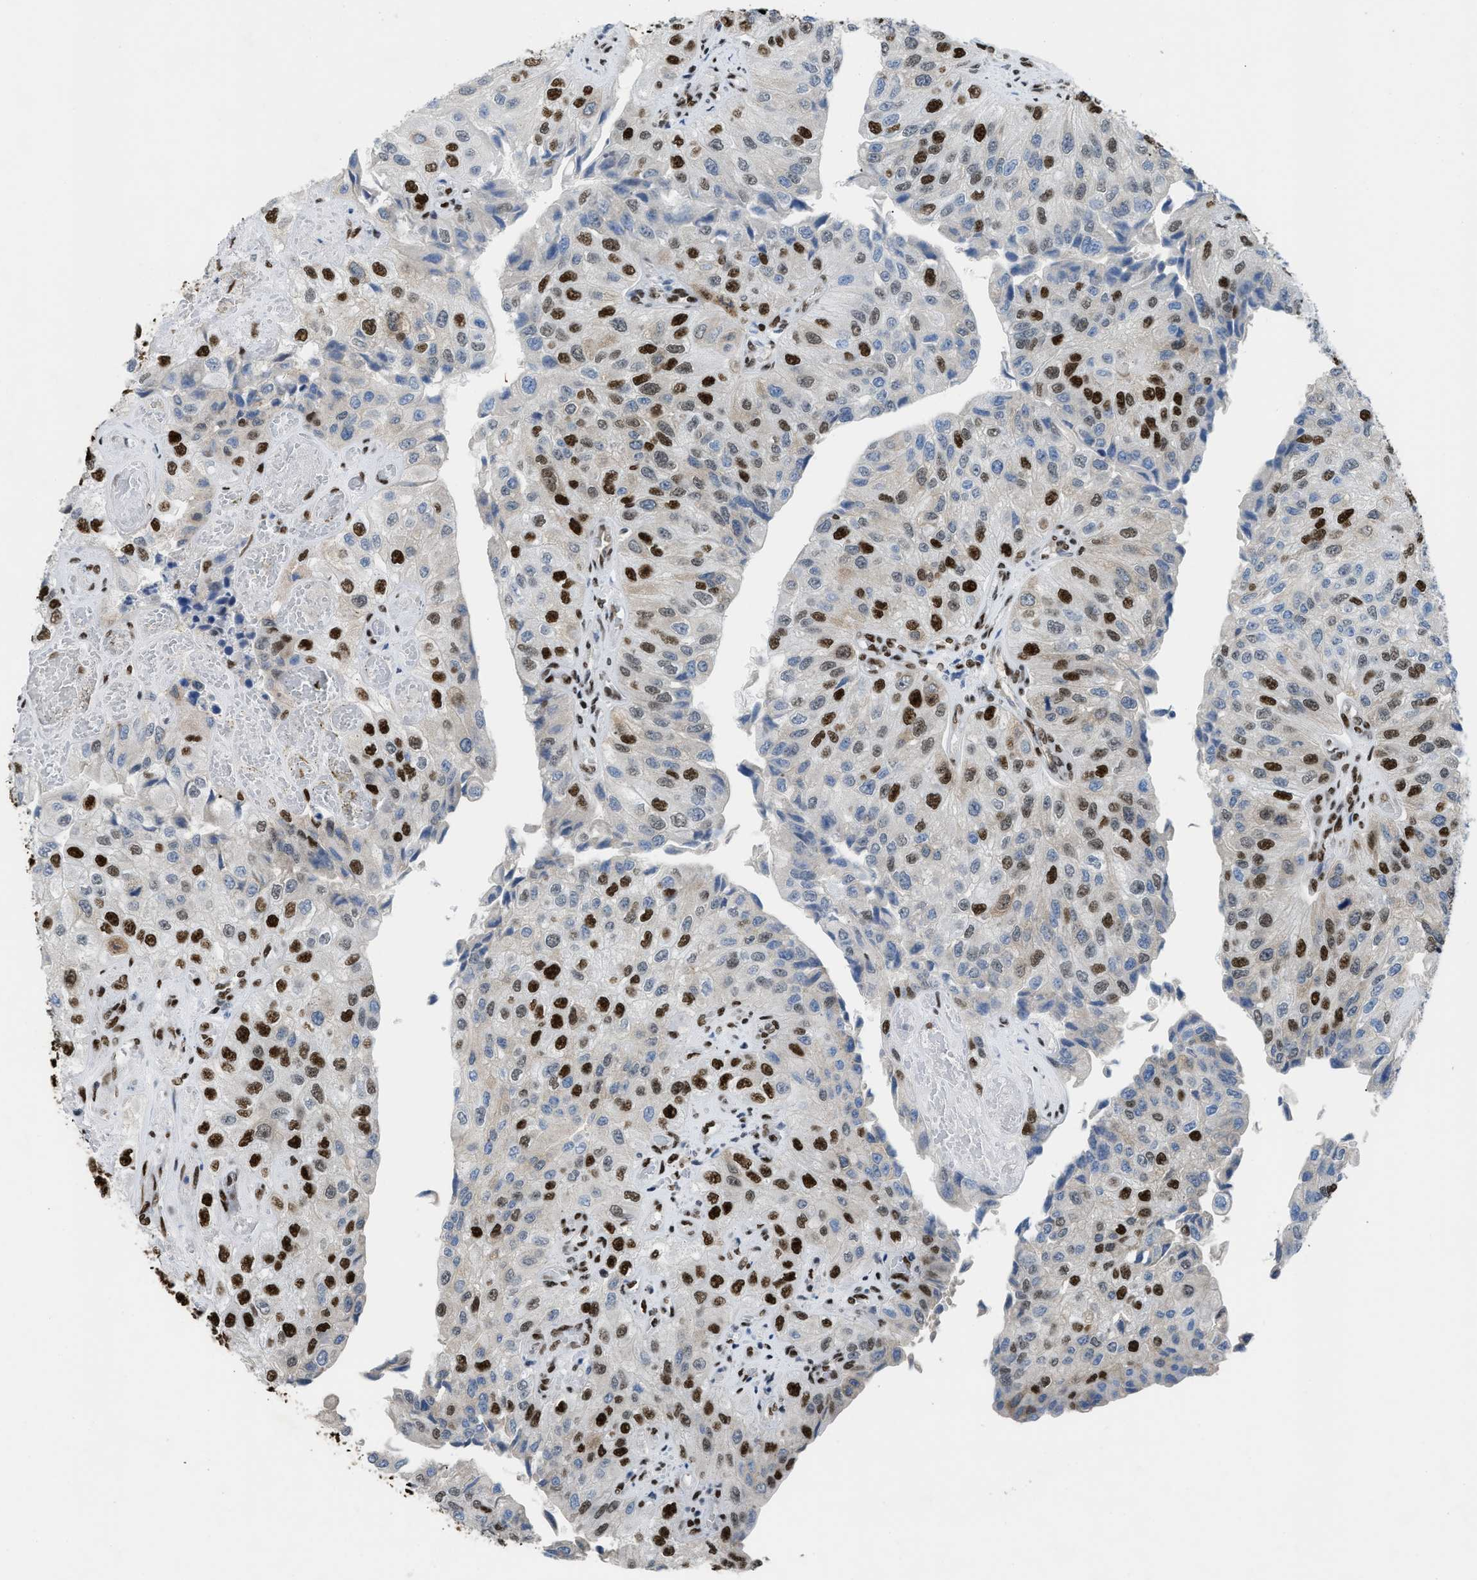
{"staining": {"intensity": "strong", "quantity": ">75%", "location": "nuclear"}, "tissue": "urothelial cancer", "cell_type": "Tumor cells", "image_type": "cancer", "snomed": [{"axis": "morphology", "description": "Urothelial carcinoma, High grade"}, {"axis": "topography", "description": "Kidney"}, {"axis": "topography", "description": "Urinary bladder"}], "caption": "High-grade urothelial carcinoma stained for a protein demonstrates strong nuclear positivity in tumor cells. The staining is performed using DAB brown chromogen to label protein expression. The nuclei are counter-stained blue using hematoxylin.", "gene": "SCAF4", "patient": {"sex": "male", "age": 77}}